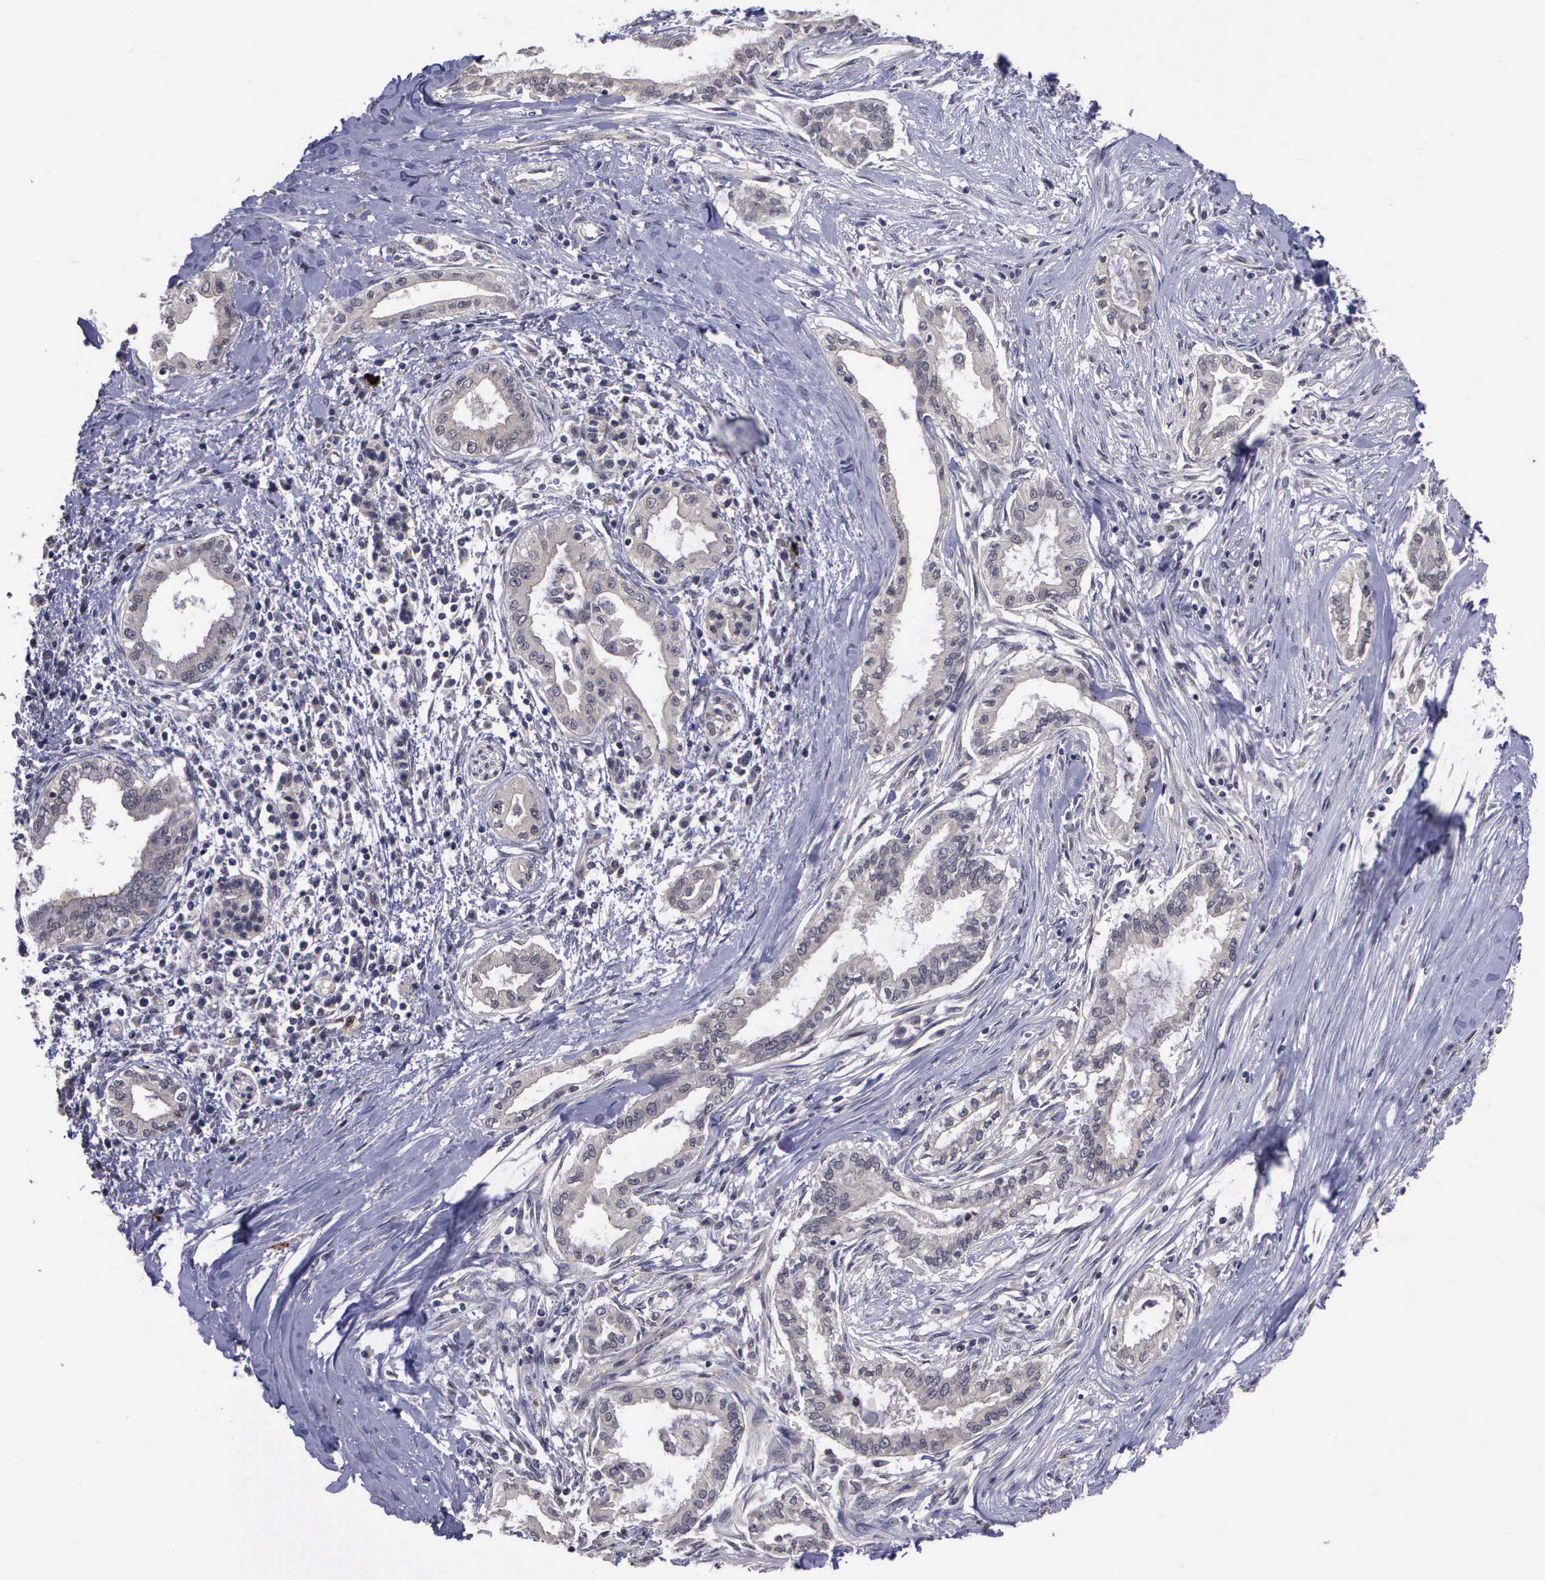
{"staining": {"intensity": "weak", "quantity": "25%-75%", "location": "cytoplasmic/membranous"}, "tissue": "pancreatic cancer", "cell_type": "Tumor cells", "image_type": "cancer", "snomed": [{"axis": "morphology", "description": "Adenocarcinoma, NOS"}, {"axis": "topography", "description": "Pancreas"}], "caption": "Immunohistochemical staining of human adenocarcinoma (pancreatic) shows low levels of weak cytoplasmic/membranous protein positivity in about 25%-75% of tumor cells. Using DAB (3,3'-diaminobenzidine) (brown) and hematoxylin (blue) stains, captured at high magnification using brightfield microscopy.", "gene": "MAP3K9", "patient": {"sex": "female", "age": 64}}